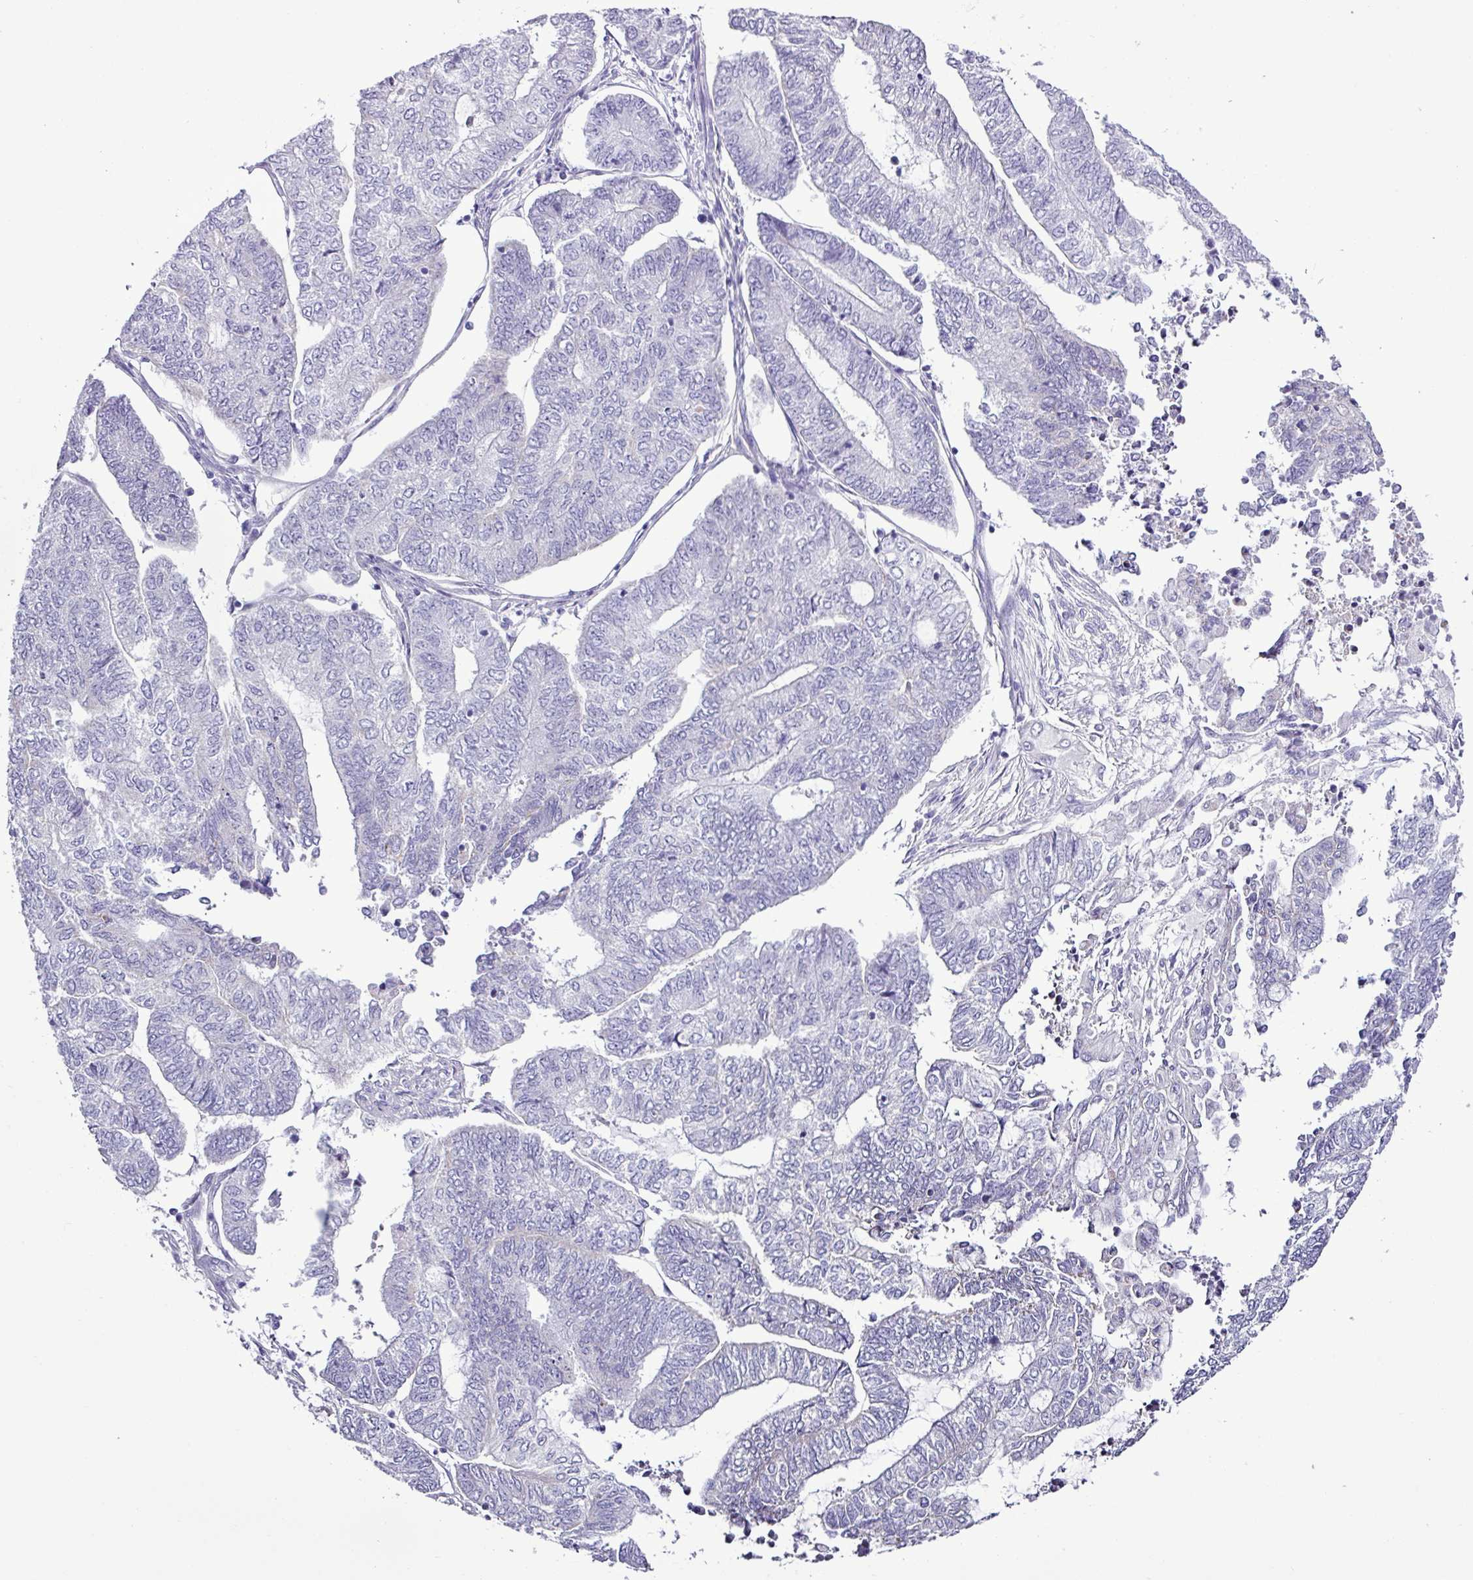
{"staining": {"intensity": "negative", "quantity": "none", "location": "none"}, "tissue": "endometrial cancer", "cell_type": "Tumor cells", "image_type": "cancer", "snomed": [{"axis": "morphology", "description": "Adenocarcinoma, NOS"}, {"axis": "topography", "description": "Uterus"}, {"axis": "topography", "description": "Endometrium"}], "caption": "This image is of endometrial cancer (adenocarcinoma) stained with IHC to label a protein in brown with the nuclei are counter-stained blue. There is no staining in tumor cells.", "gene": "ALDH3A1", "patient": {"sex": "female", "age": 70}}